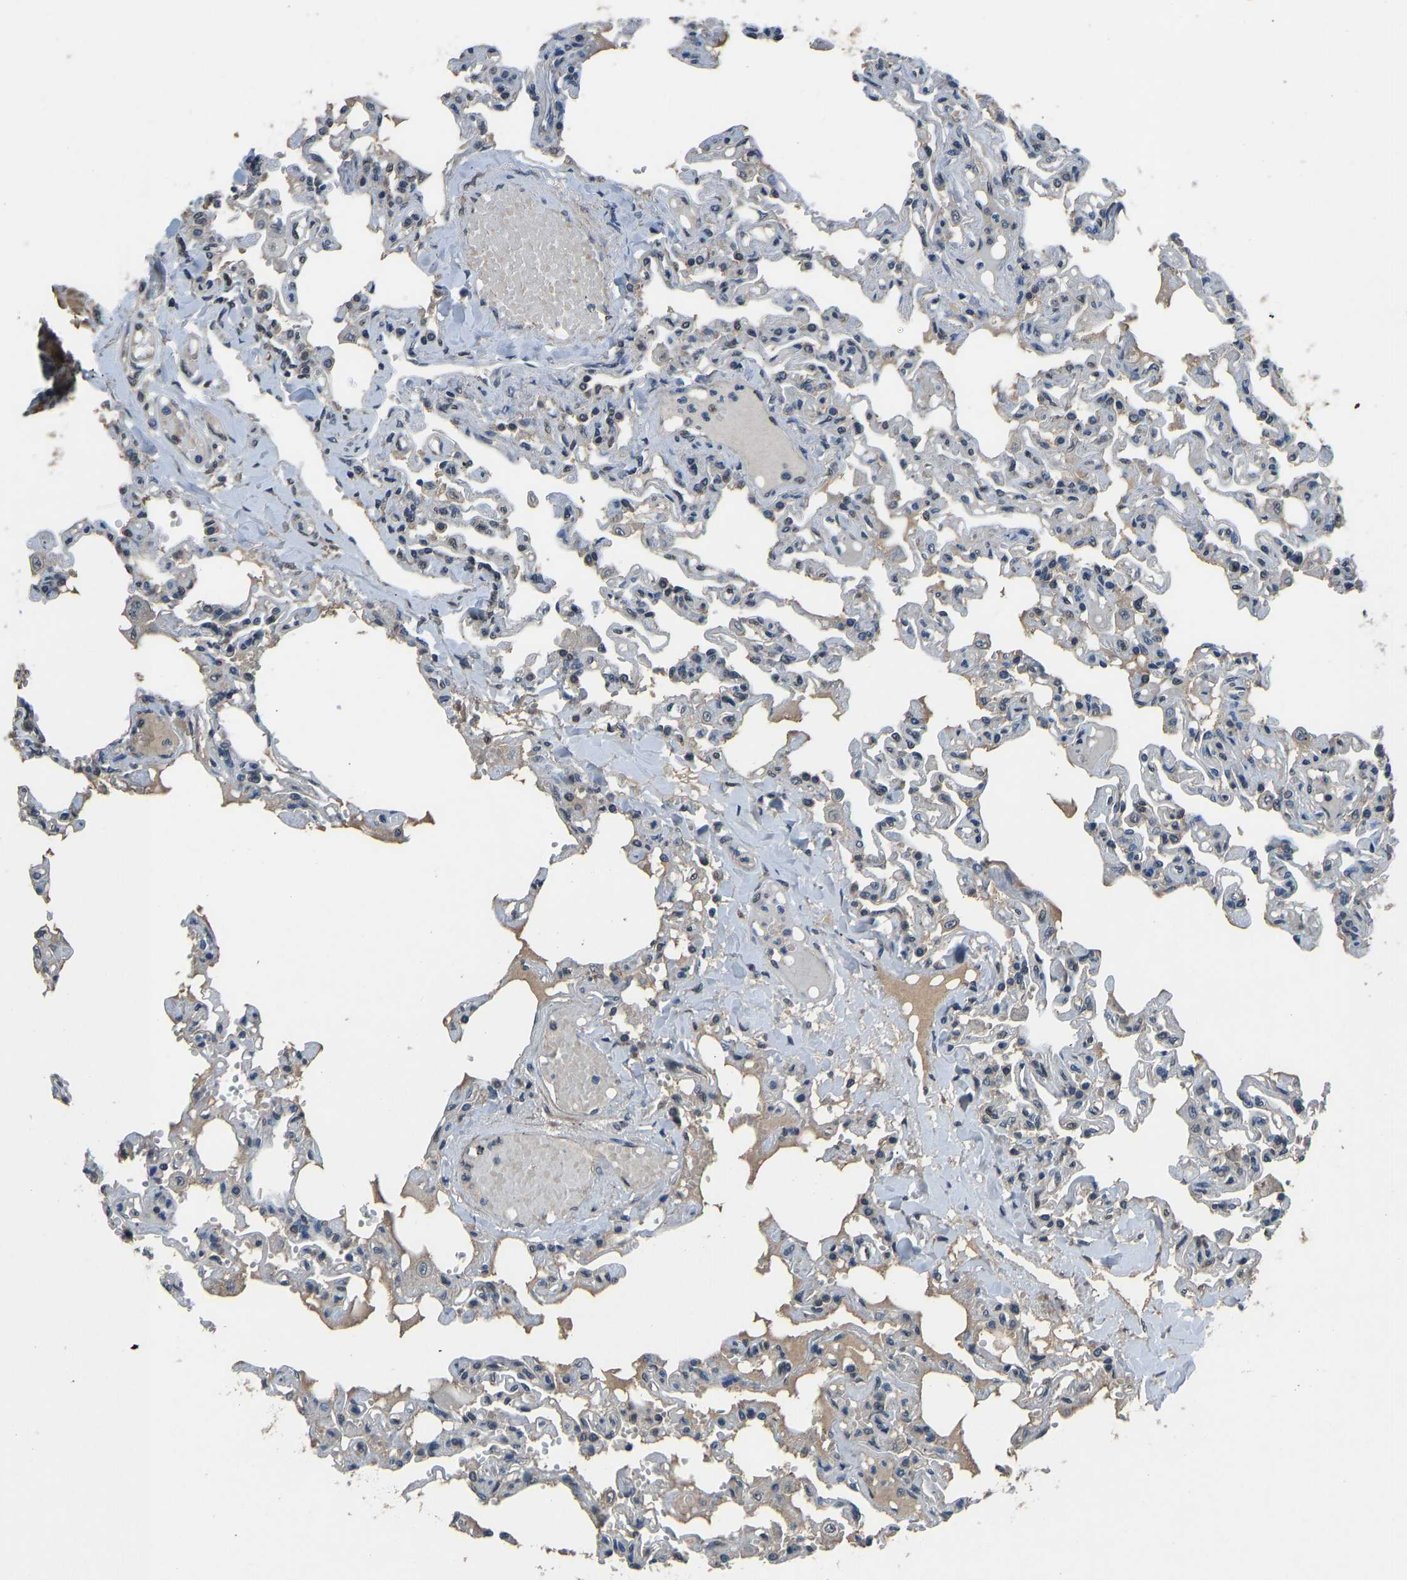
{"staining": {"intensity": "negative", "quantity": "none", "location": "none"}, "tissue": "lung", "cell_type": "Alveolar cells", "image_type": "normal", "snomed": [{"axis": "morphology", "description": "Normal tissue, NOS"}, {"axis": "topography", "description": "Lung"}], "caption": "This is an IHC histopathology image of unremarkable human lung. There is no expression in alveolar cells.", "gene": "TOX4", "patient": {"sex": "male", "age": 21}}